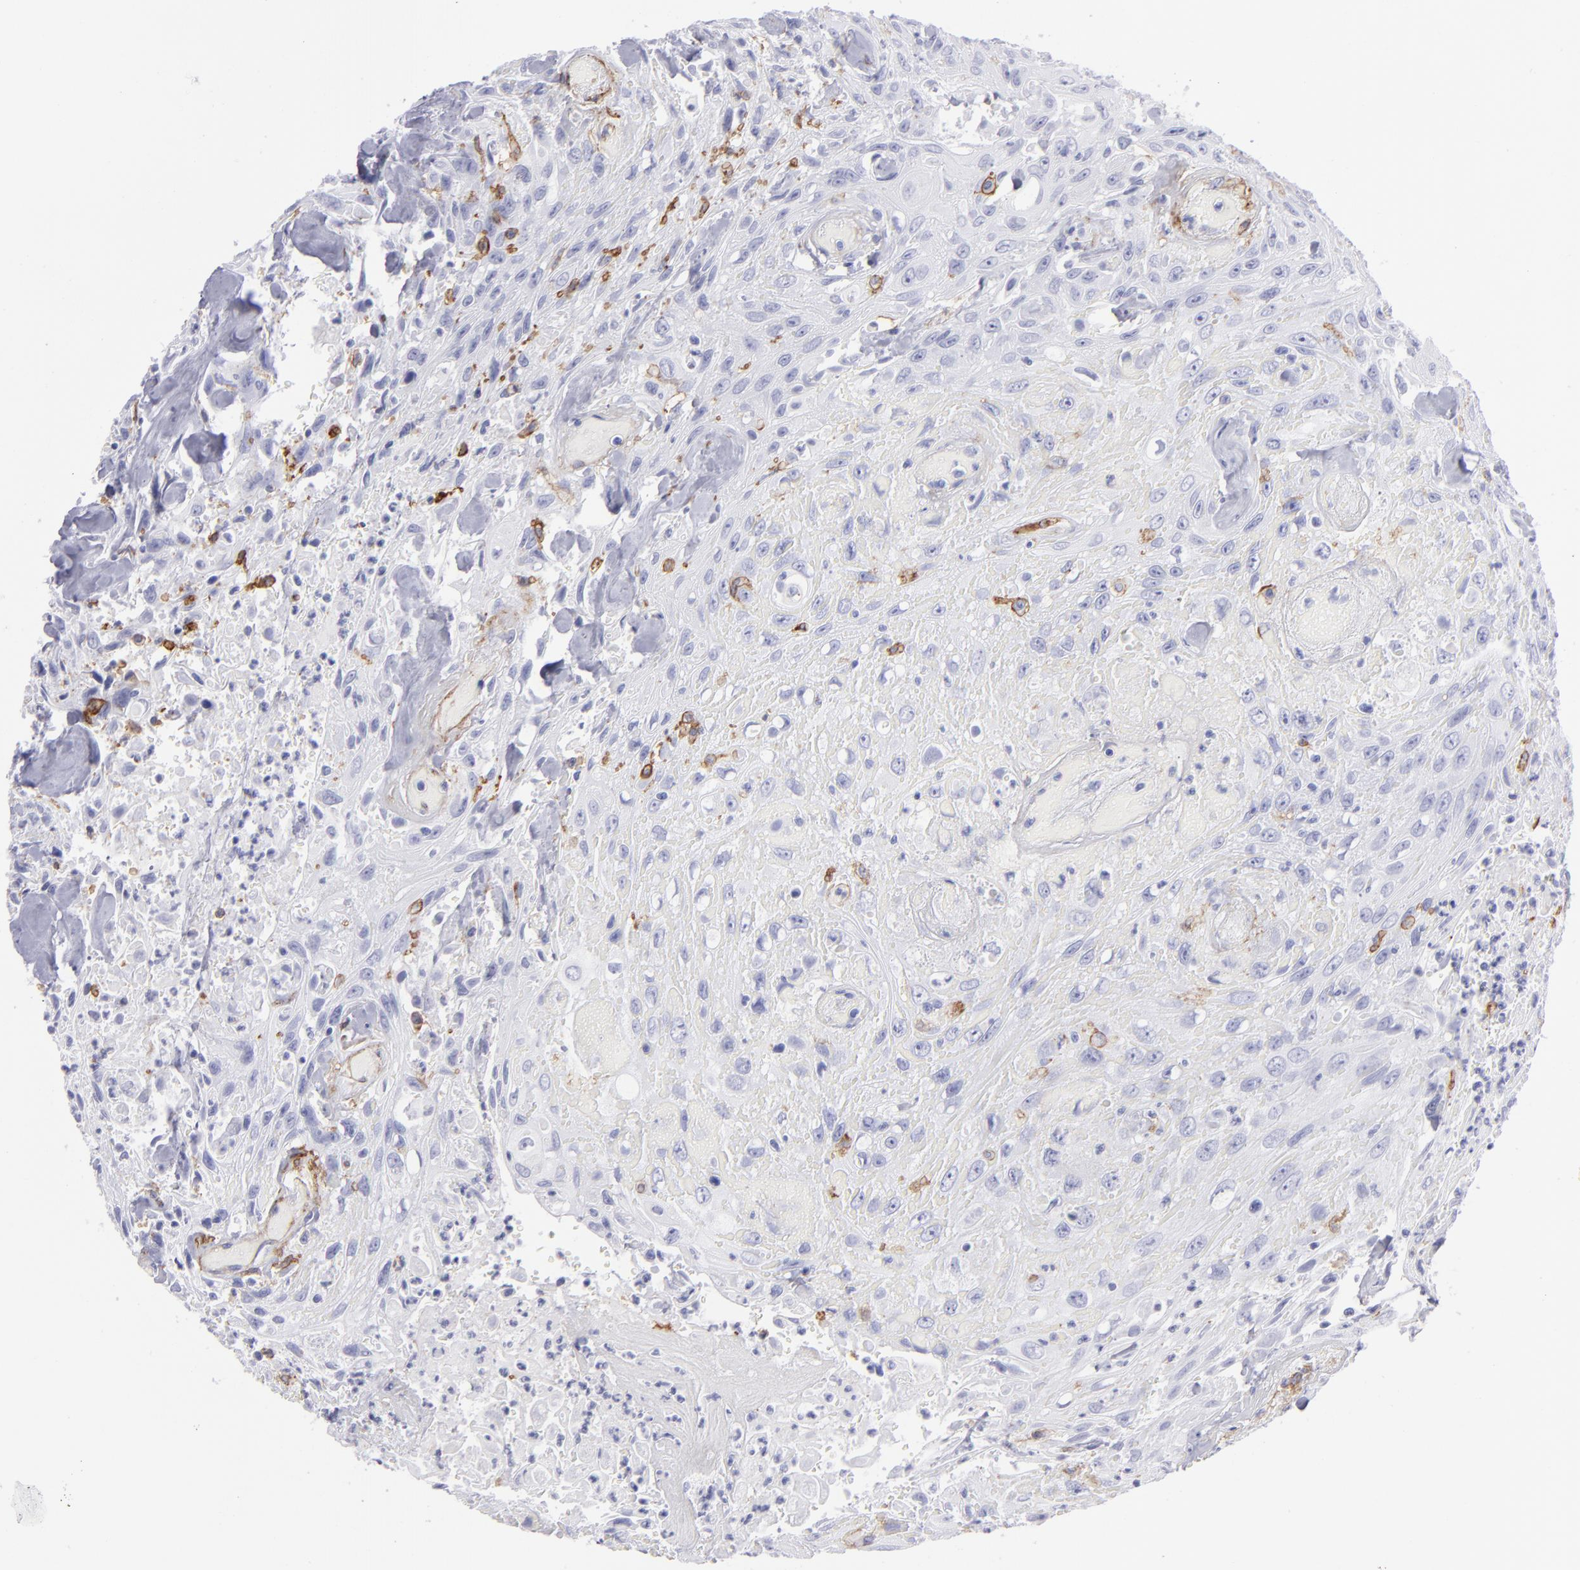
{"staining": {"intensity": "negative", "quantity": "none", "location": "none"}, "tissue": "urothelial cancer", "cell_type": "Tumor cells", "image_type": "cancer", "snomed": [{"axis": "morphology", "description": "Urothelial carcinoma, High grade"}, {"axis": "topography", "description": "Urinary bladder"}], "caption": "High magnification brightfield microscopy of urothelial cancer stained with DAB (3,3'-diaminobenzidine) (brown) and counterstained with hematoxylin (blue): tumor cells show no significant staining.", "gene": "ACE", "patient": {"sex": "female", "age": 84}}